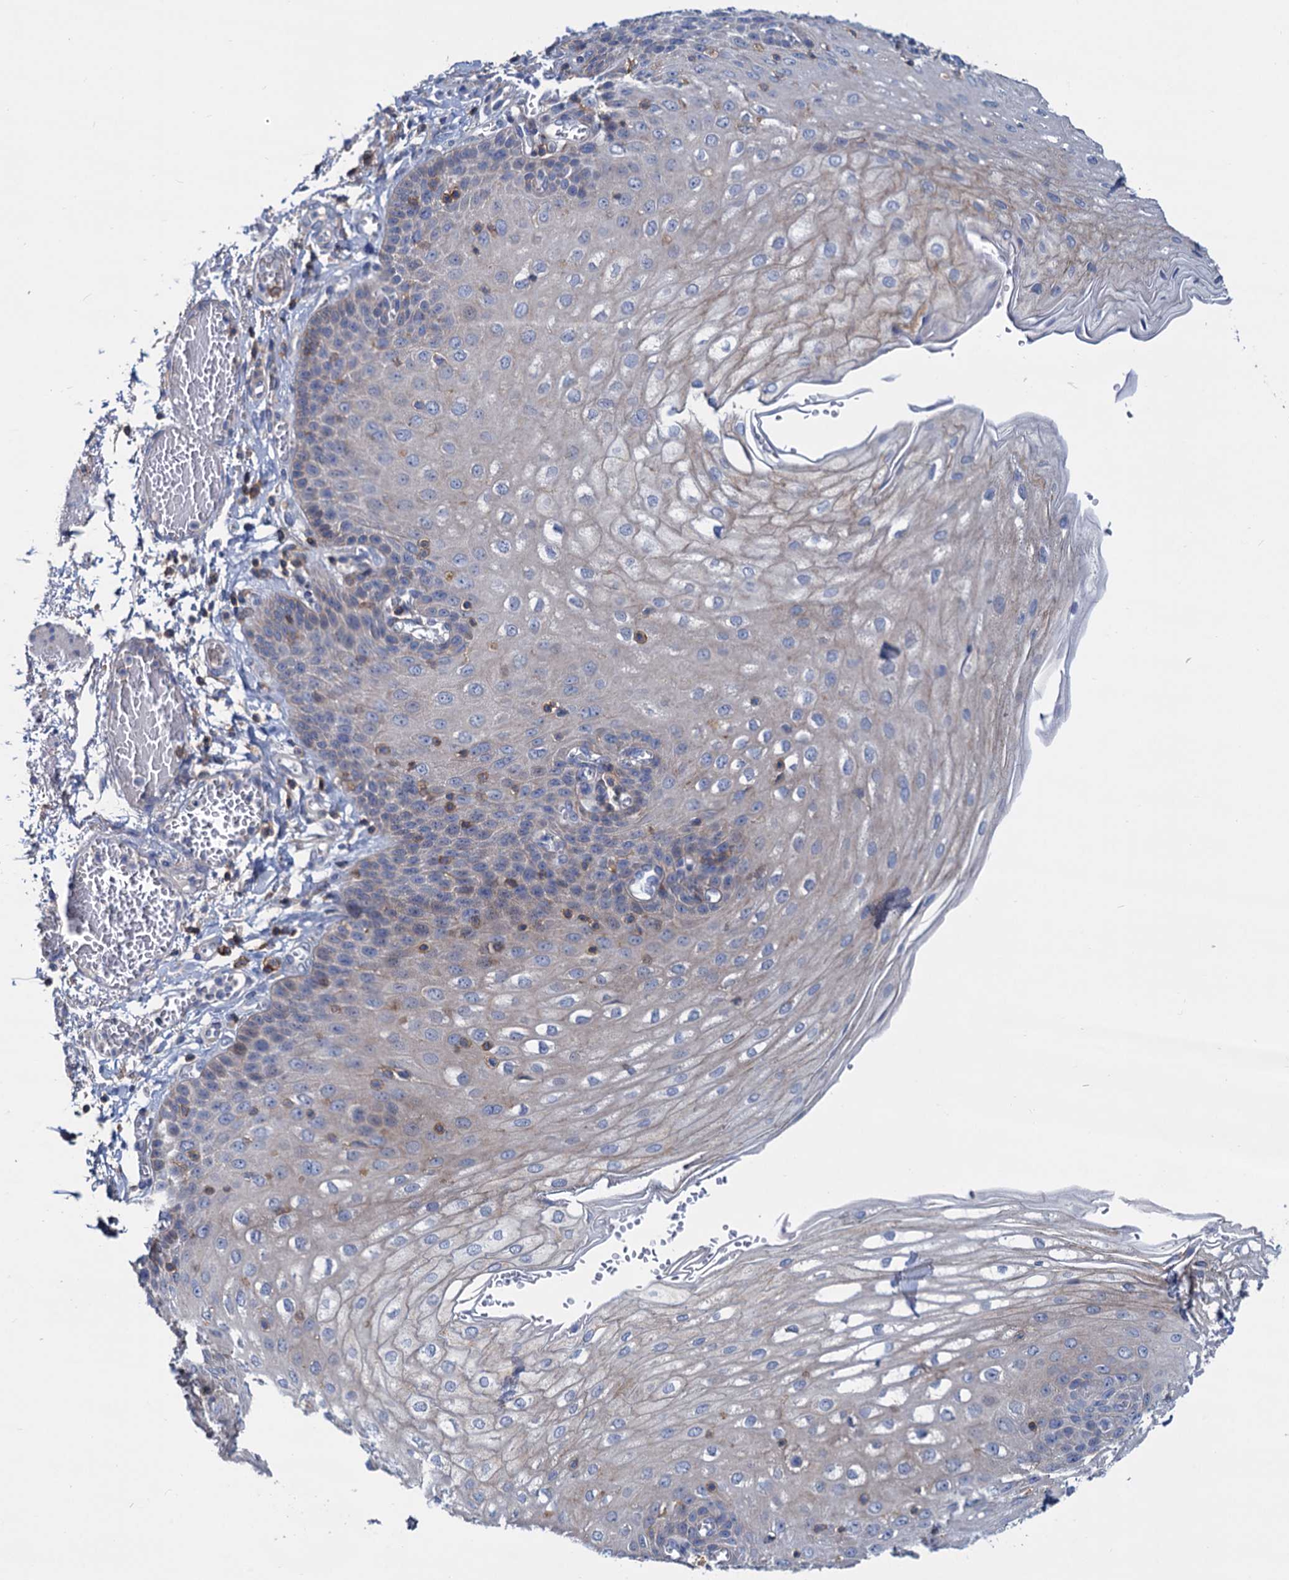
{"staining": {"intensity": "negative", "quantity": "none", "location": "none"}, "tissue": "esophagus", "cell_type": "Squamous epithelial cells", "image_type": "normal", "snomed": [{"axis": "morphology", "description": "Normal tissue, NOS"}, {"axis": "topography", "description": "Esophagus"}], "caption": "Immunohistochemistry (IHC) of benign human esophagus demonstrates no staining in squamous epithelial cells.", "gene": "LRCH4", "patient": {"sex": "male", "age": 81}}